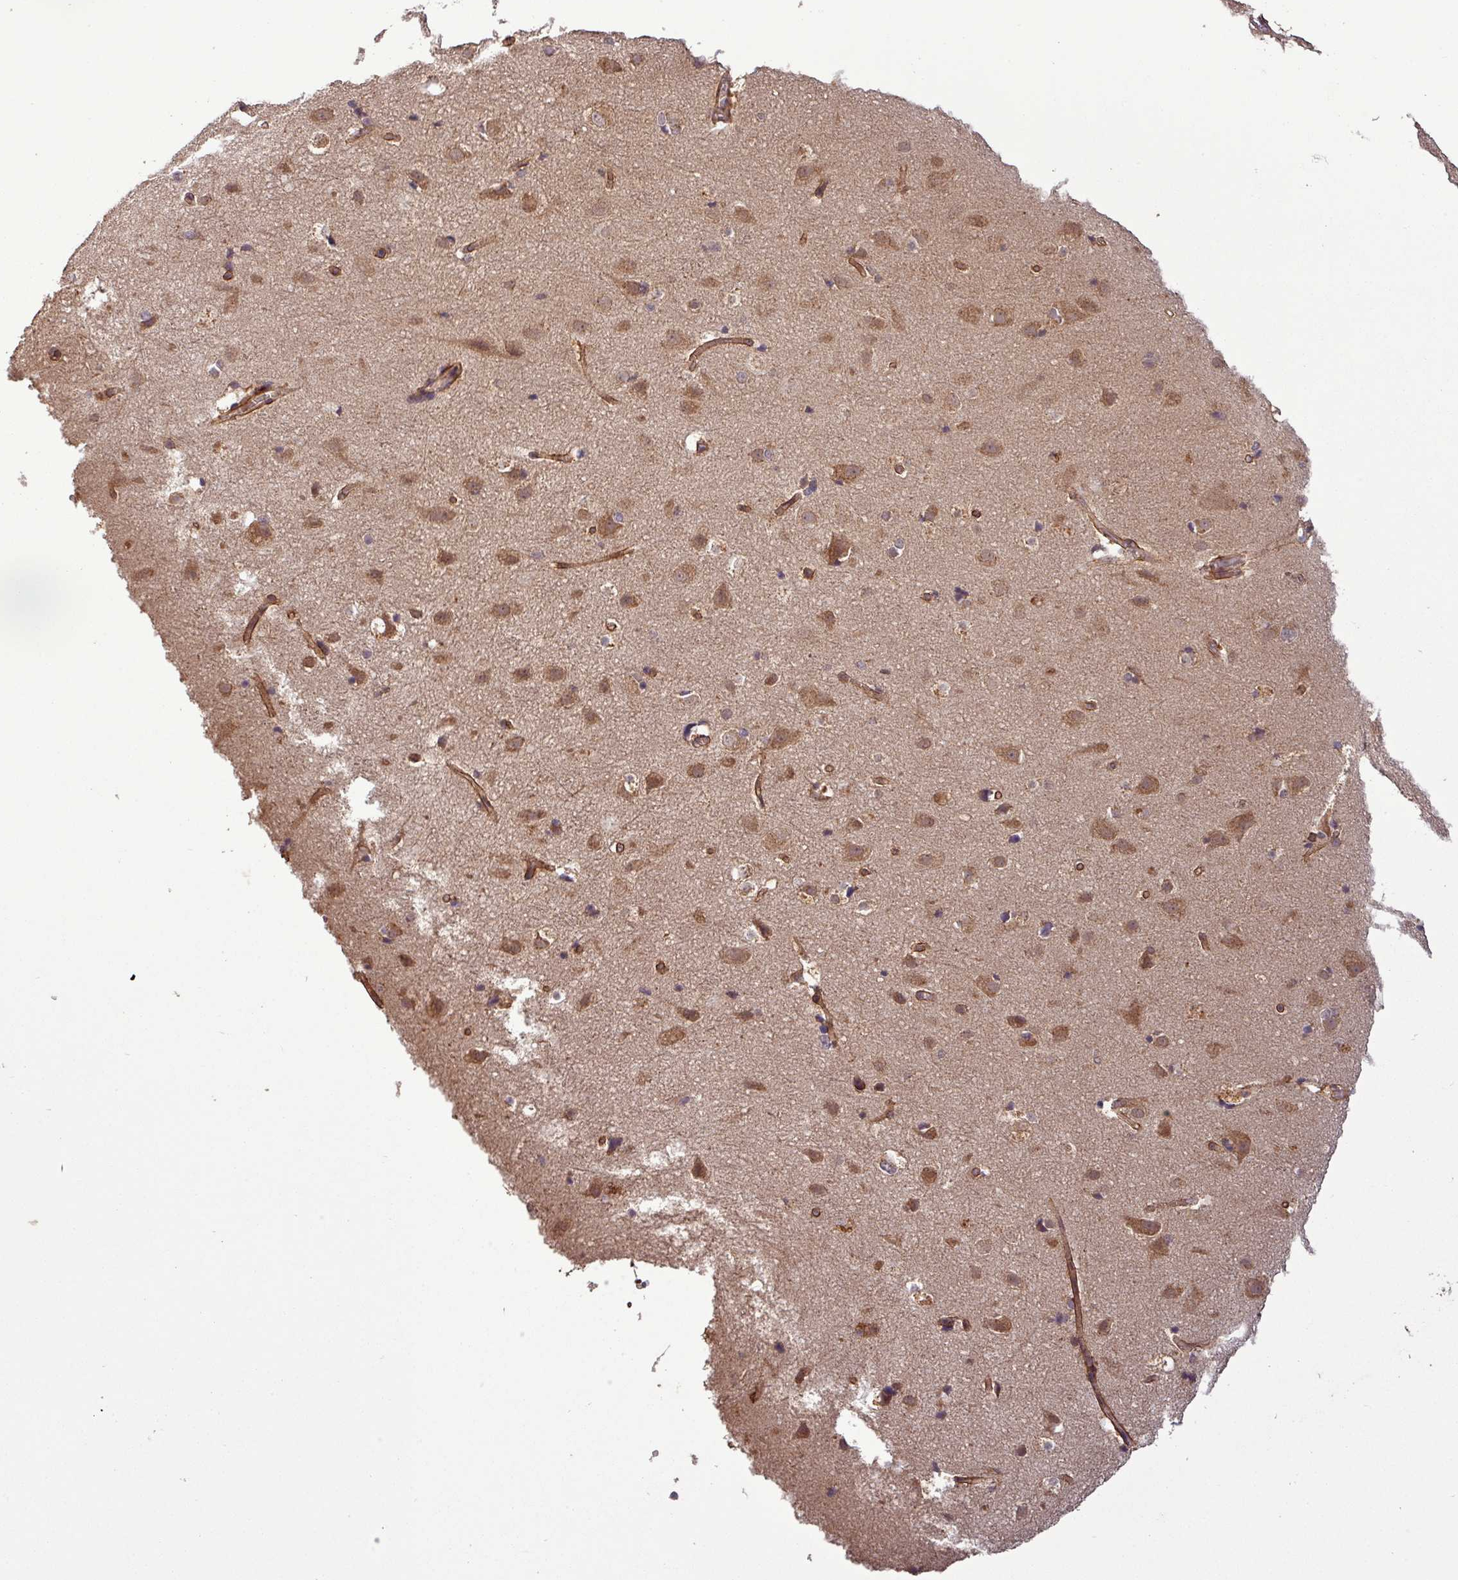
{"staining": {"intensity": "moderate", "quantity": ">75%", "location": "cytoplasmic/membranous"}, "tissue": "cerebral cortex", "cell_type": "Endothelial cells", "image_type": "normal", "snomed": [{"axis": "morphology", "description": "Normal tissue, NOS"}, {"axis": "topography", "description": "Cerebral cortex"}], "caption": "The micrograph shows staining of normal cerebral cortex, revealing moderate cytoplasmic/membranous protein positivity (brown color) within endothelial cells. Nuclei are stained in blue.", "gene": "NT5C3A", "patient": {"sex": "male", "age": 54}}